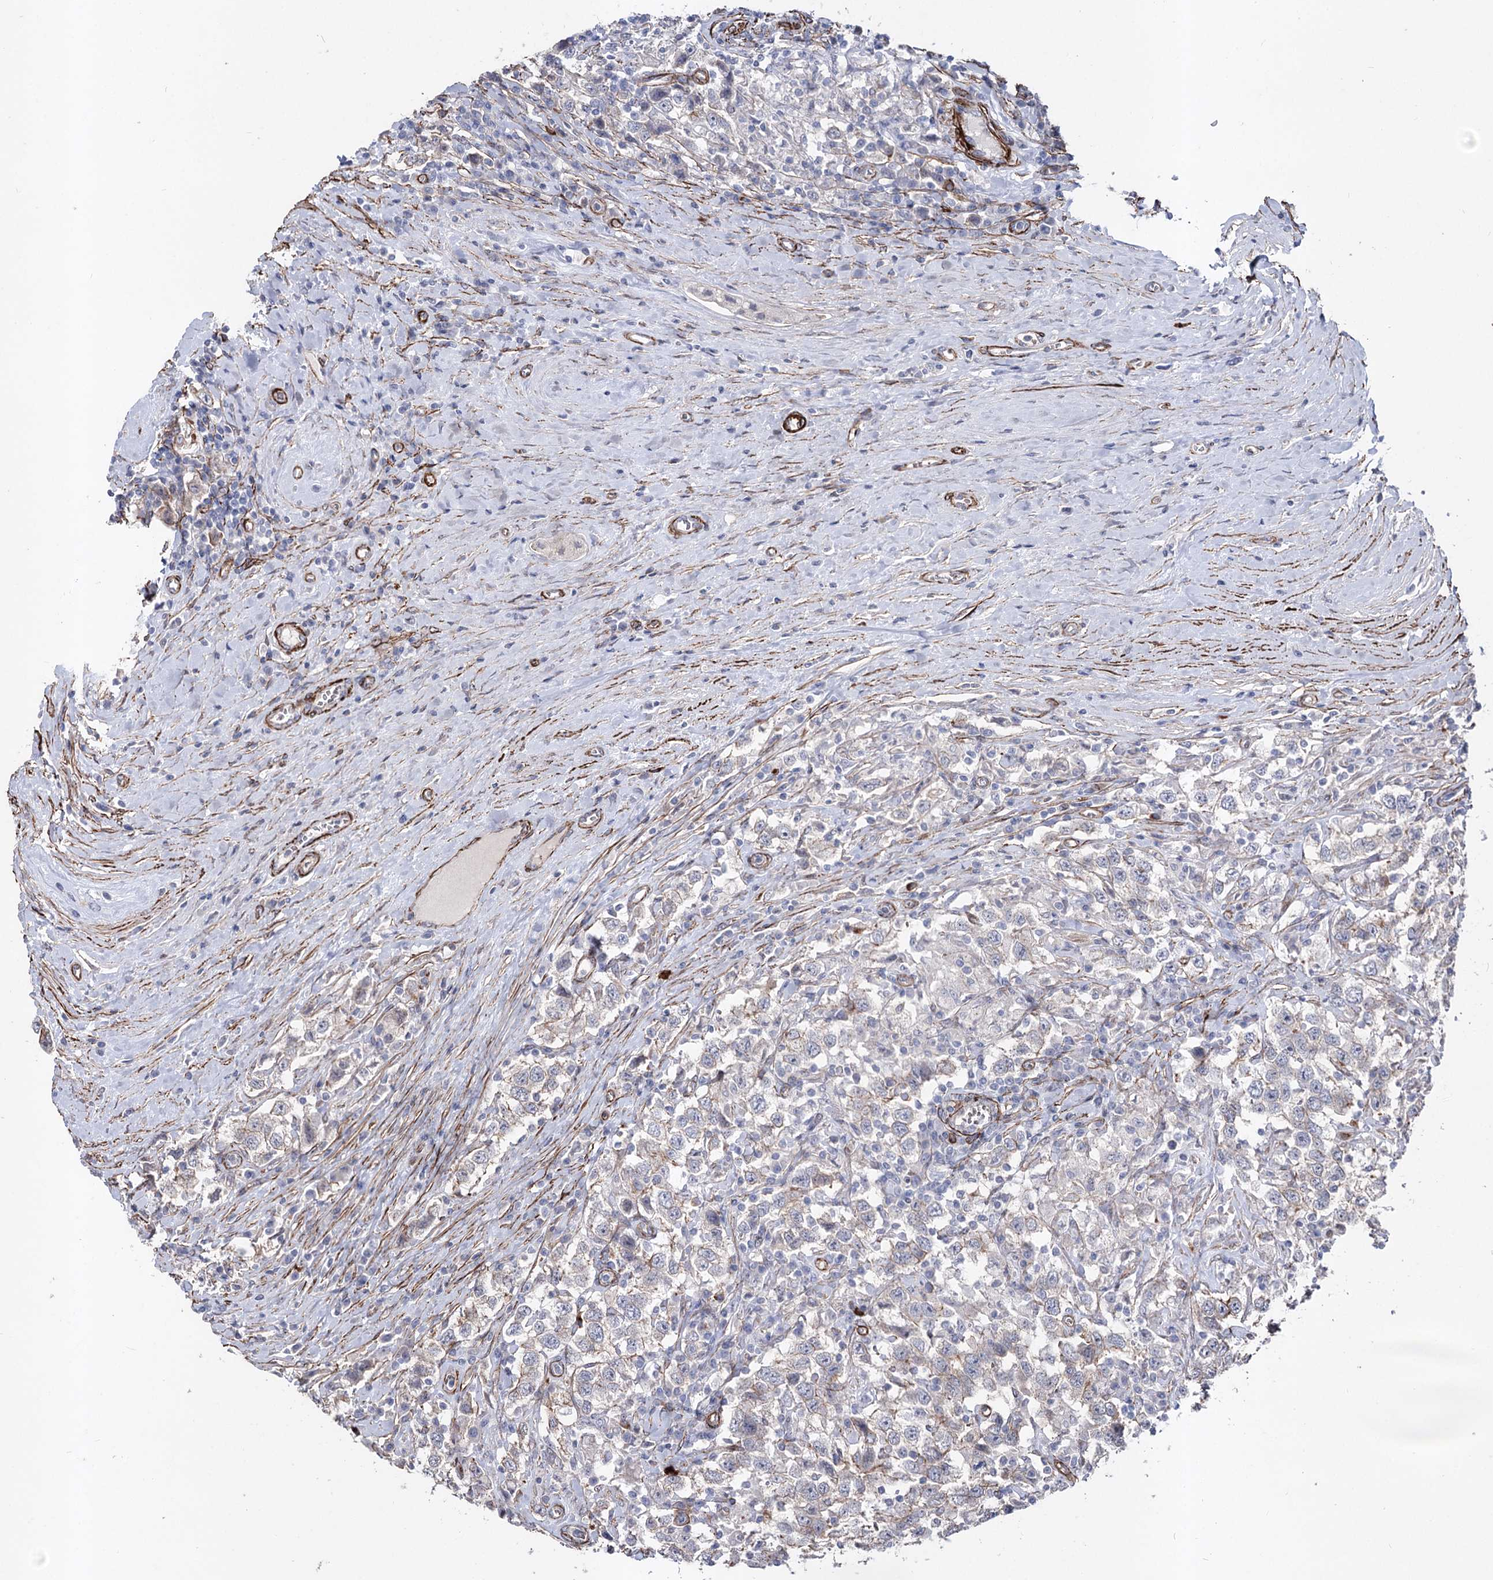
{"staining": {"intensity": "negative", "quantity": "none", "location": "none"}, "tissue": "testis cancer", "cell_type": "Tumor cells", "image_type": "cancer", "snomed": [{"axis": "morphology", "description": "Seminoma, NOS"}, {"axis": "topography", "description": "Testis"}], "caption": "IHC photomicrograph of testis cancer (seminoma) stained for a protein (brown), which shows no staining in tumor cells.", "gene": "ARHGAP20", "patient": {"sex": "male", "age": 41}}